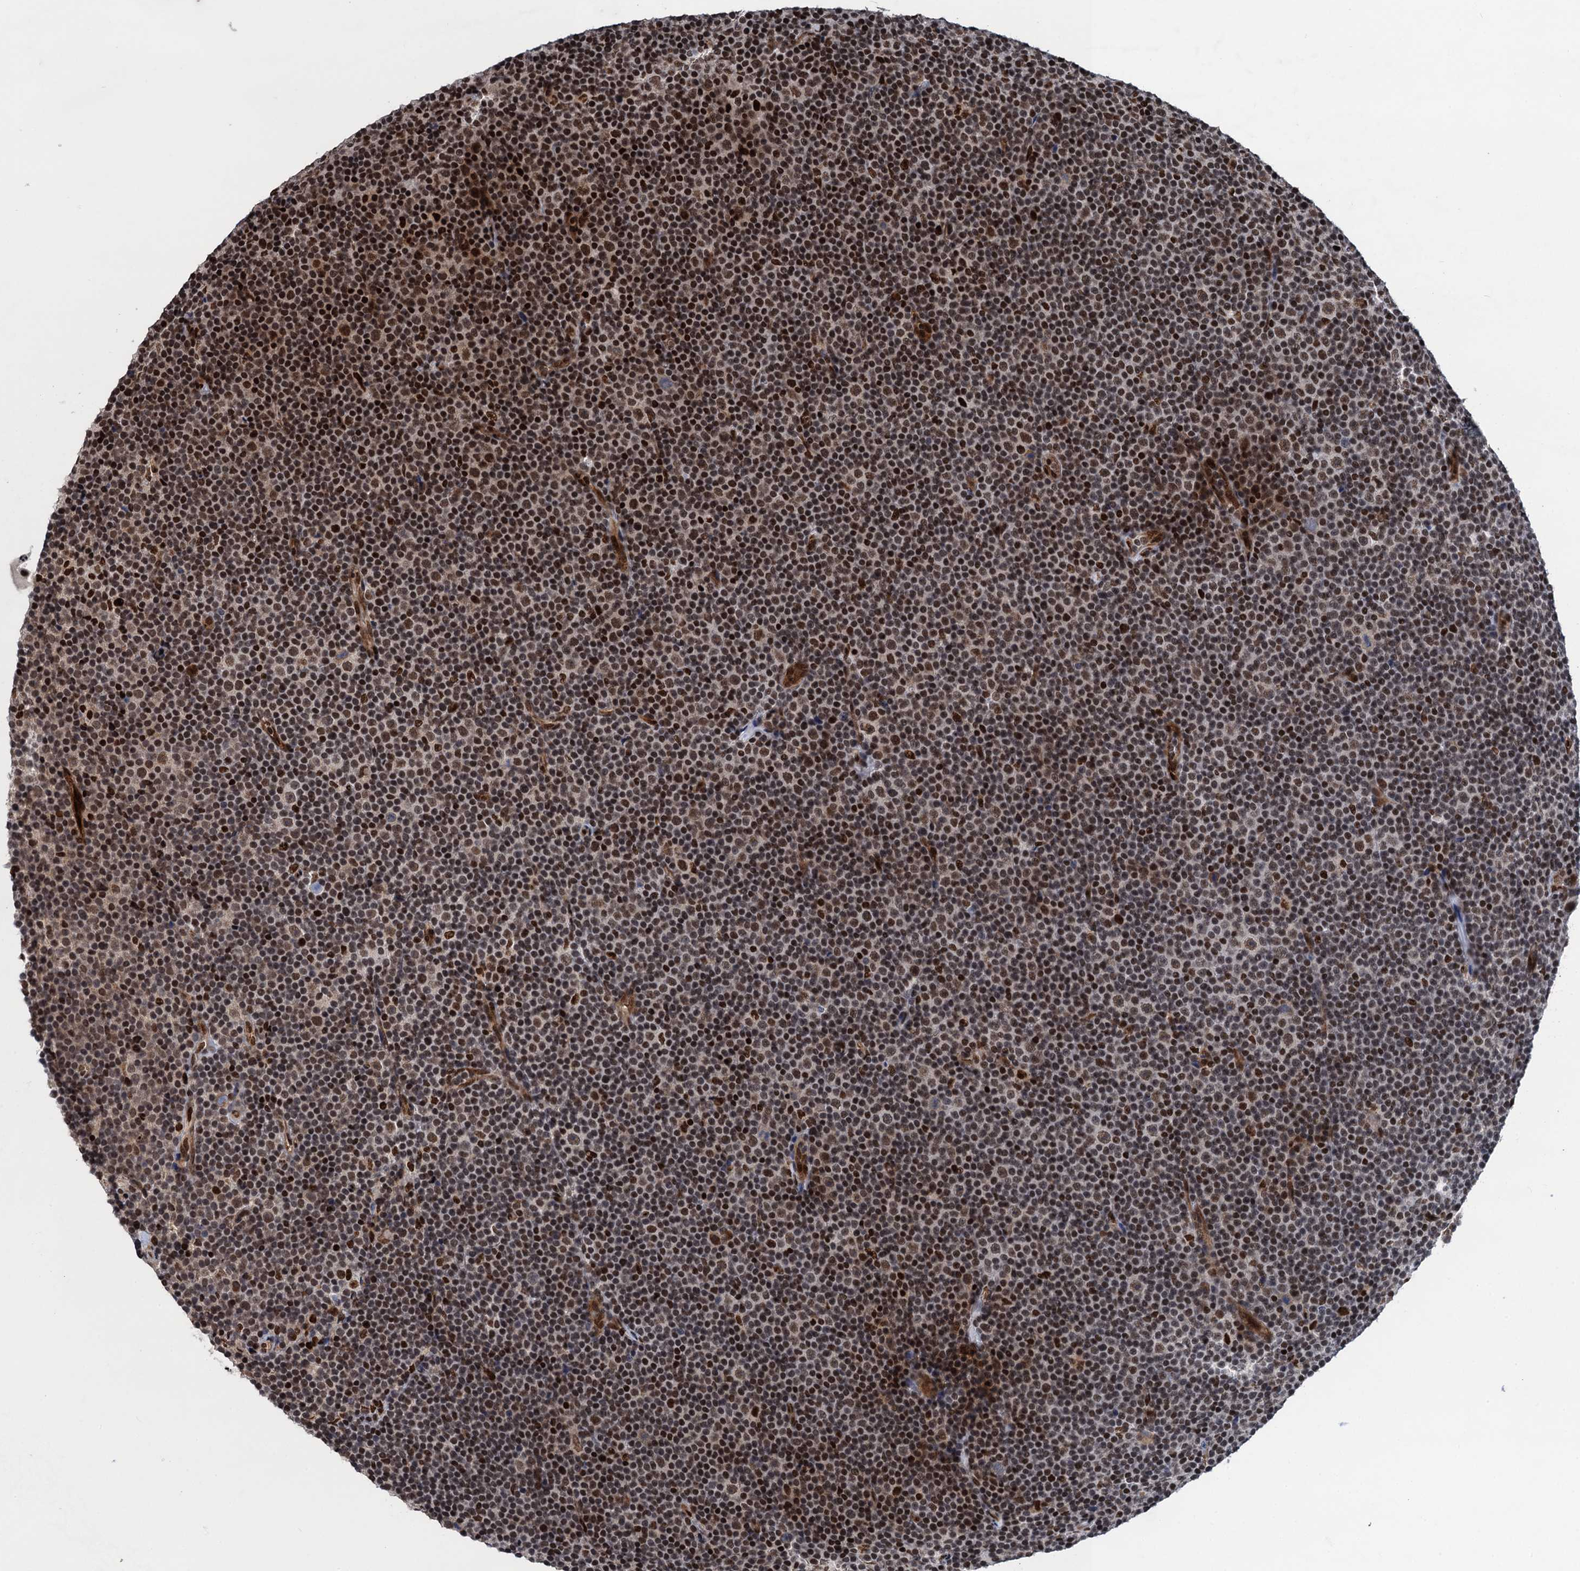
{"staining": {"intensity": "strong", "quantity": "25%-75%", "location": "nuclear"}, "tissue": "lymphoma", "cell_type": "Tumor cells", "image_type": "cancer", "snomed": [{"axis": "morphology", "description": "Malignant lymphoma, non-Hodgkin's type, Low grade"}, {"axis": "topography", "description": "Lymph node"}], "caption": "A brown stain labels strong nuclear expression of a protein in lymphoma tumor cells.", "gene": "PPP4R1", "patient": {"sex": "female", "age": 67}}